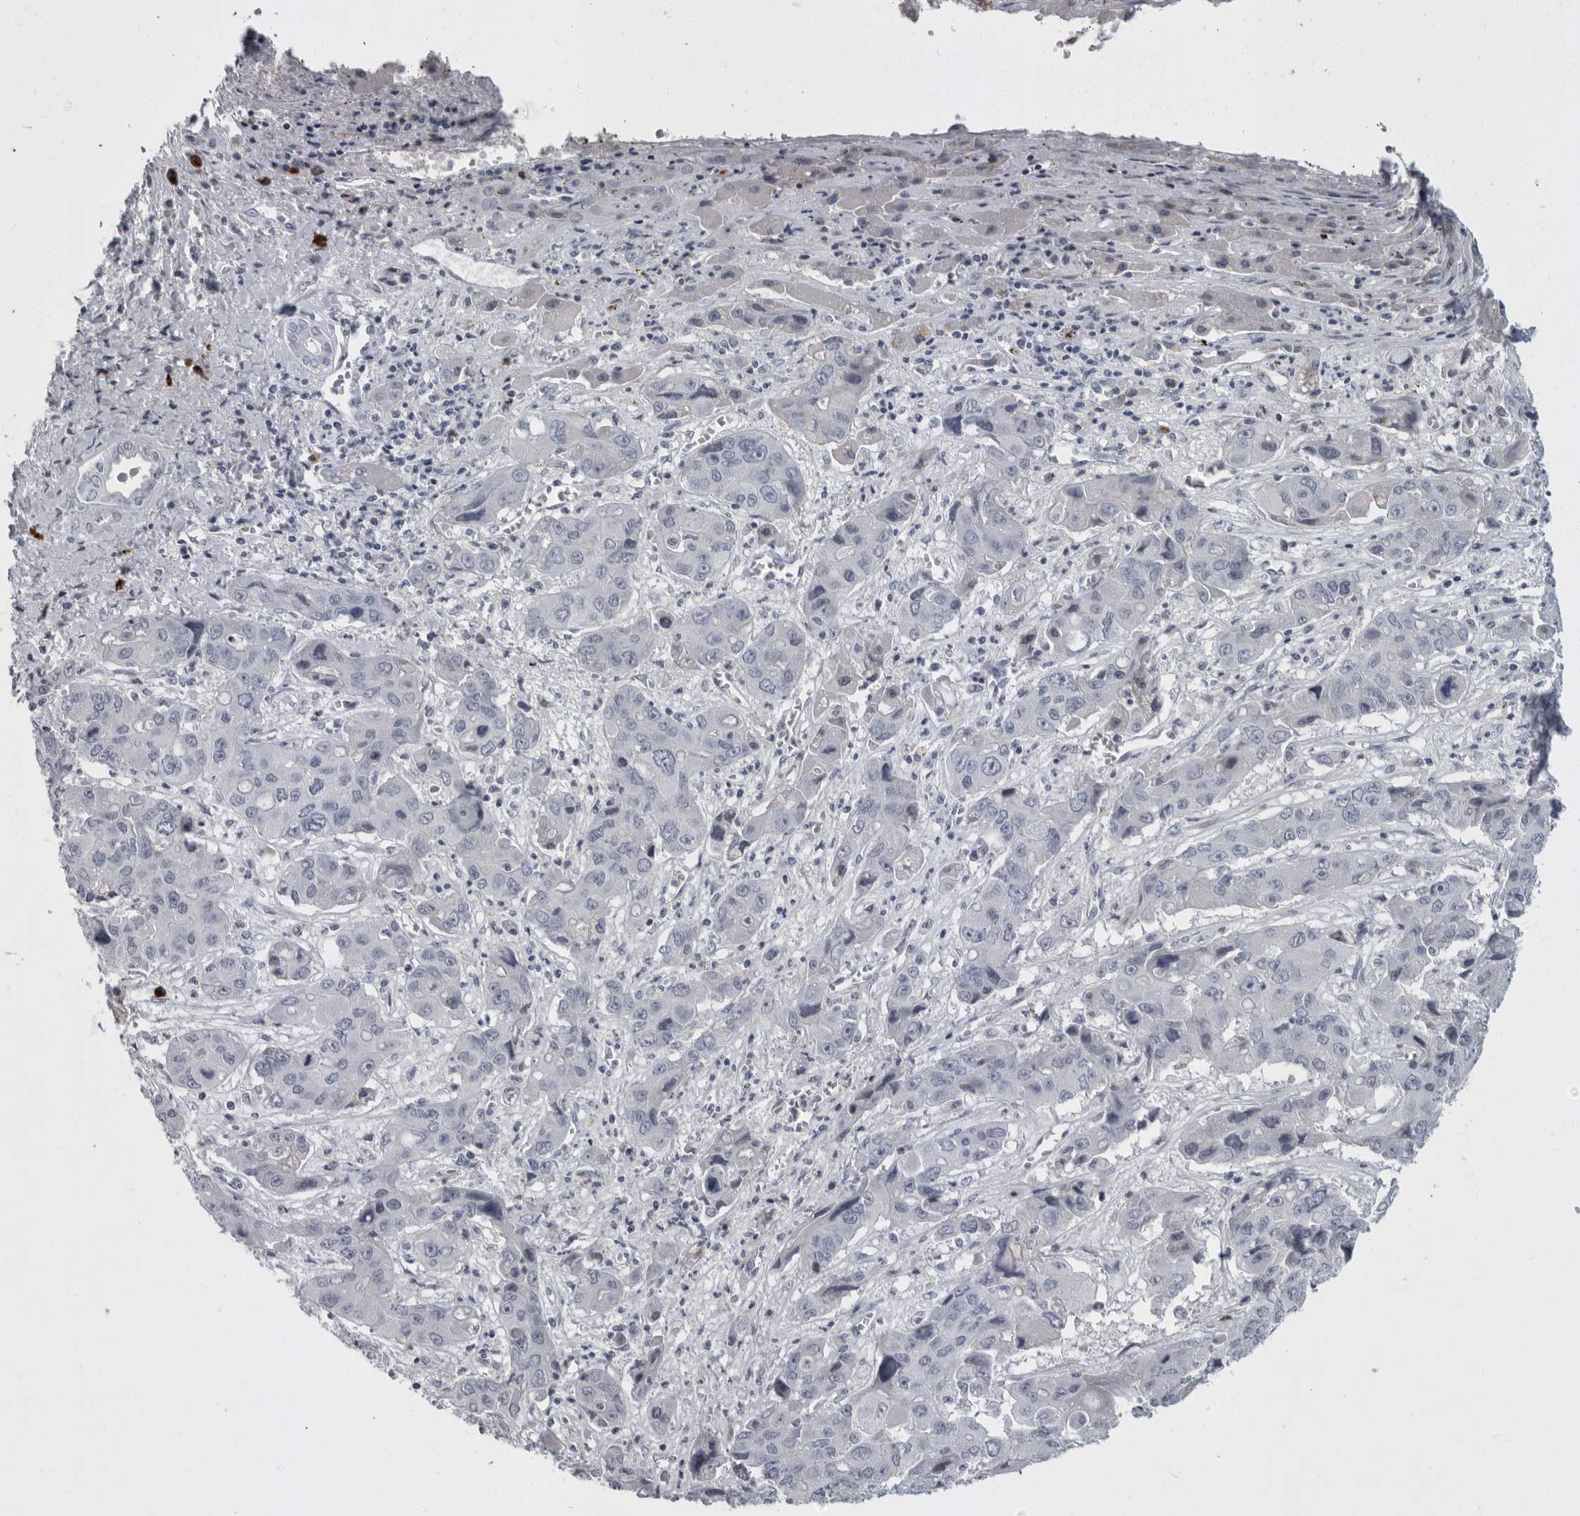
{"staining": {"intensity": "negative", "quantity": "none", "location": "none"}, "tissue": "liver cancer", "cell_type": "Tumor cells", "image_type": "cancer", "snomed": [{"axis": "morphology", "description": "Cholangiocarcinoma"}, {"axis": "topography", "description": "Liver"}], "caption": "The micrograph reveals no staining of tumor cells in cholangiocarcinoma (liver).", "gene": "SLC25A39", "patient": {"sex": "male", "age": 67}}